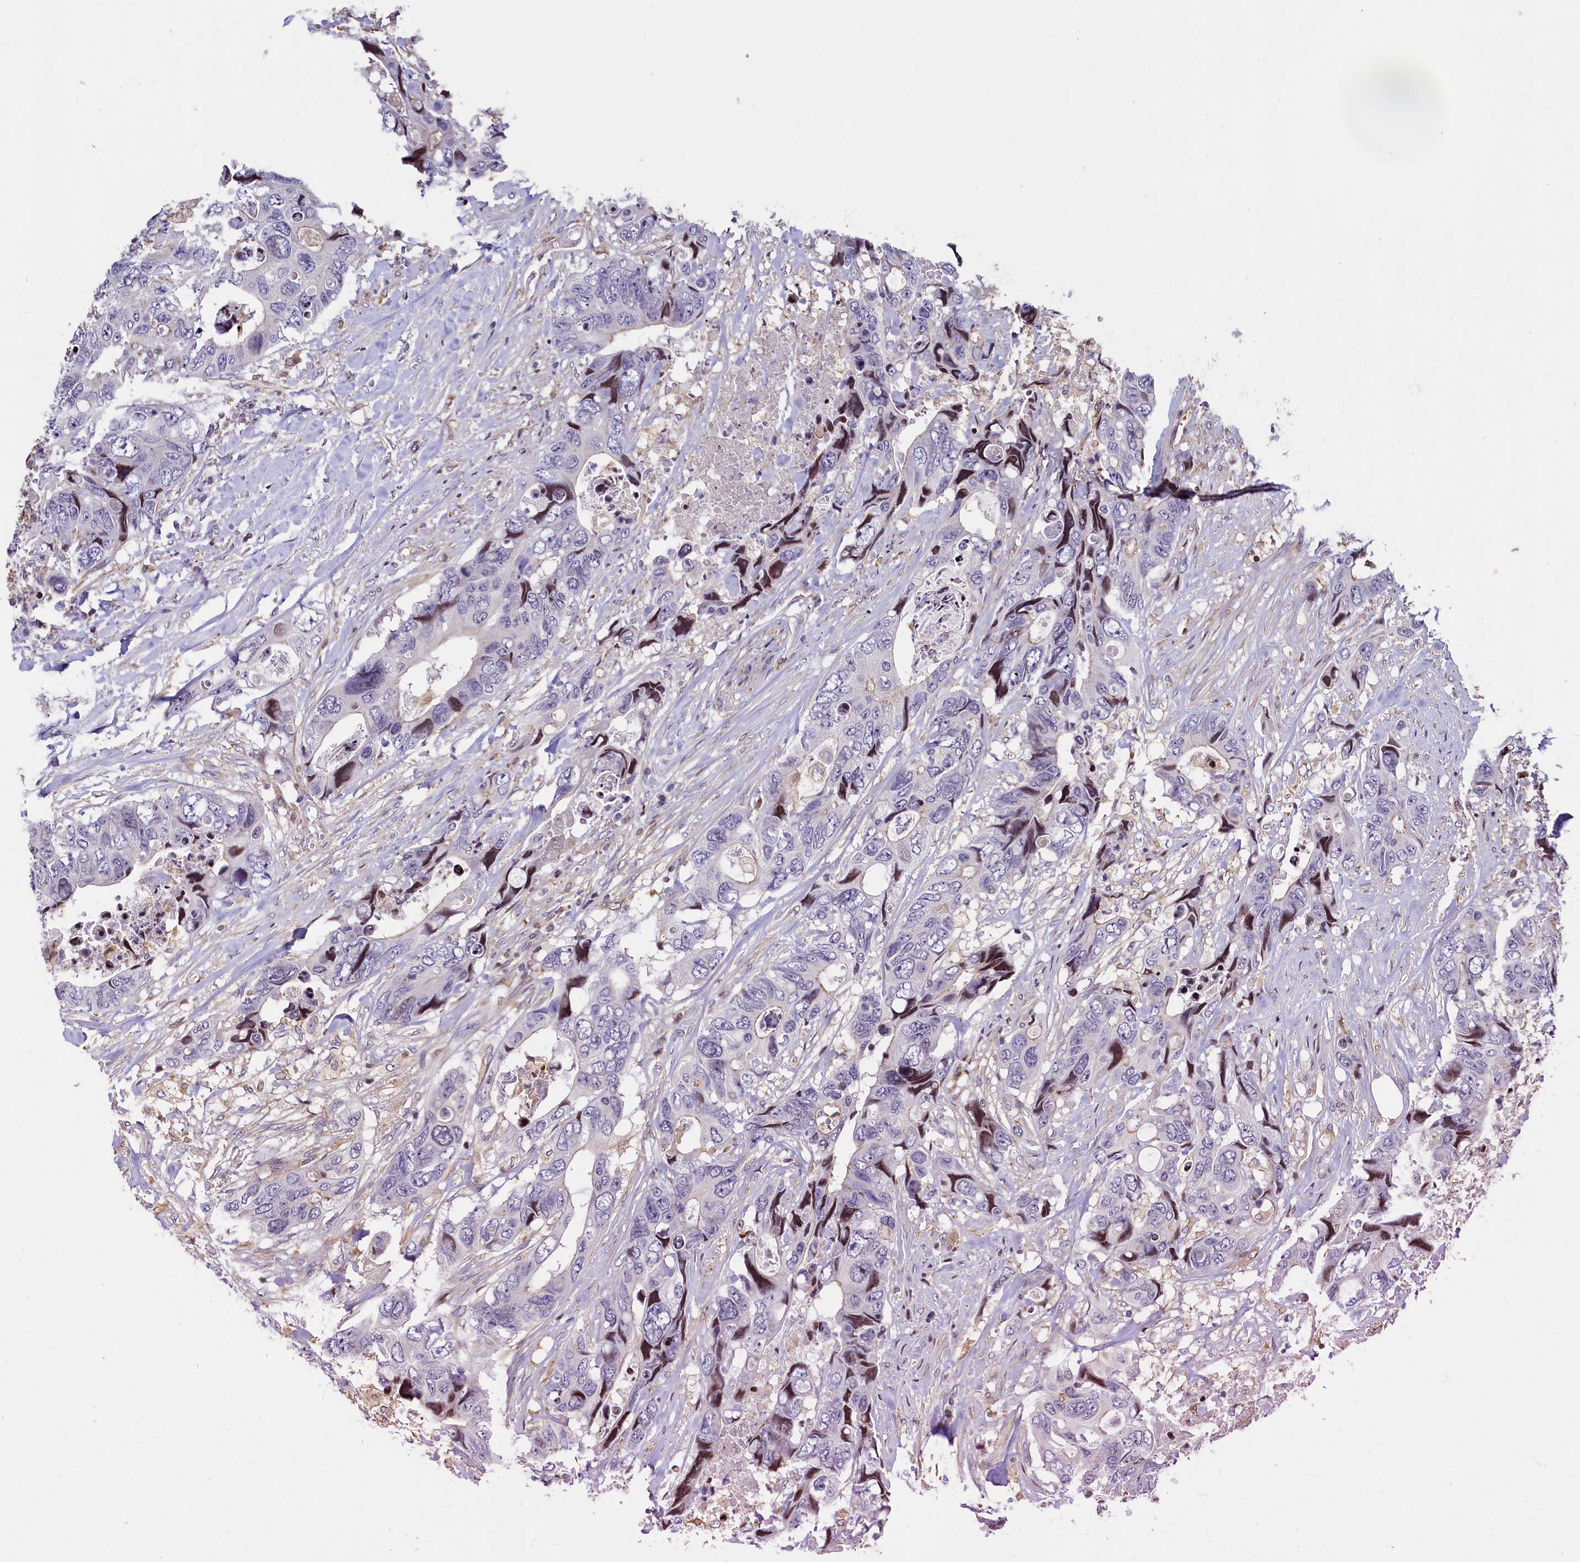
{"staining": {"intensity": "negative", "quantity": "none", "location": "none"}, "tissue": "colorectal cancer", "cell_type": "Tumor cells", "image_type": "cancer", "snomed": [{"axis": "morphology", "description": "Adenocarcinoma, NOS"}, {"axis": "topography", "description": "Rectum"}], "caption": "Tumor cells are negative for protein expression in human adenocarcinoma (colorectal).", "gene": "TGDS", "patient": {"sex": "male", "age": 57}}